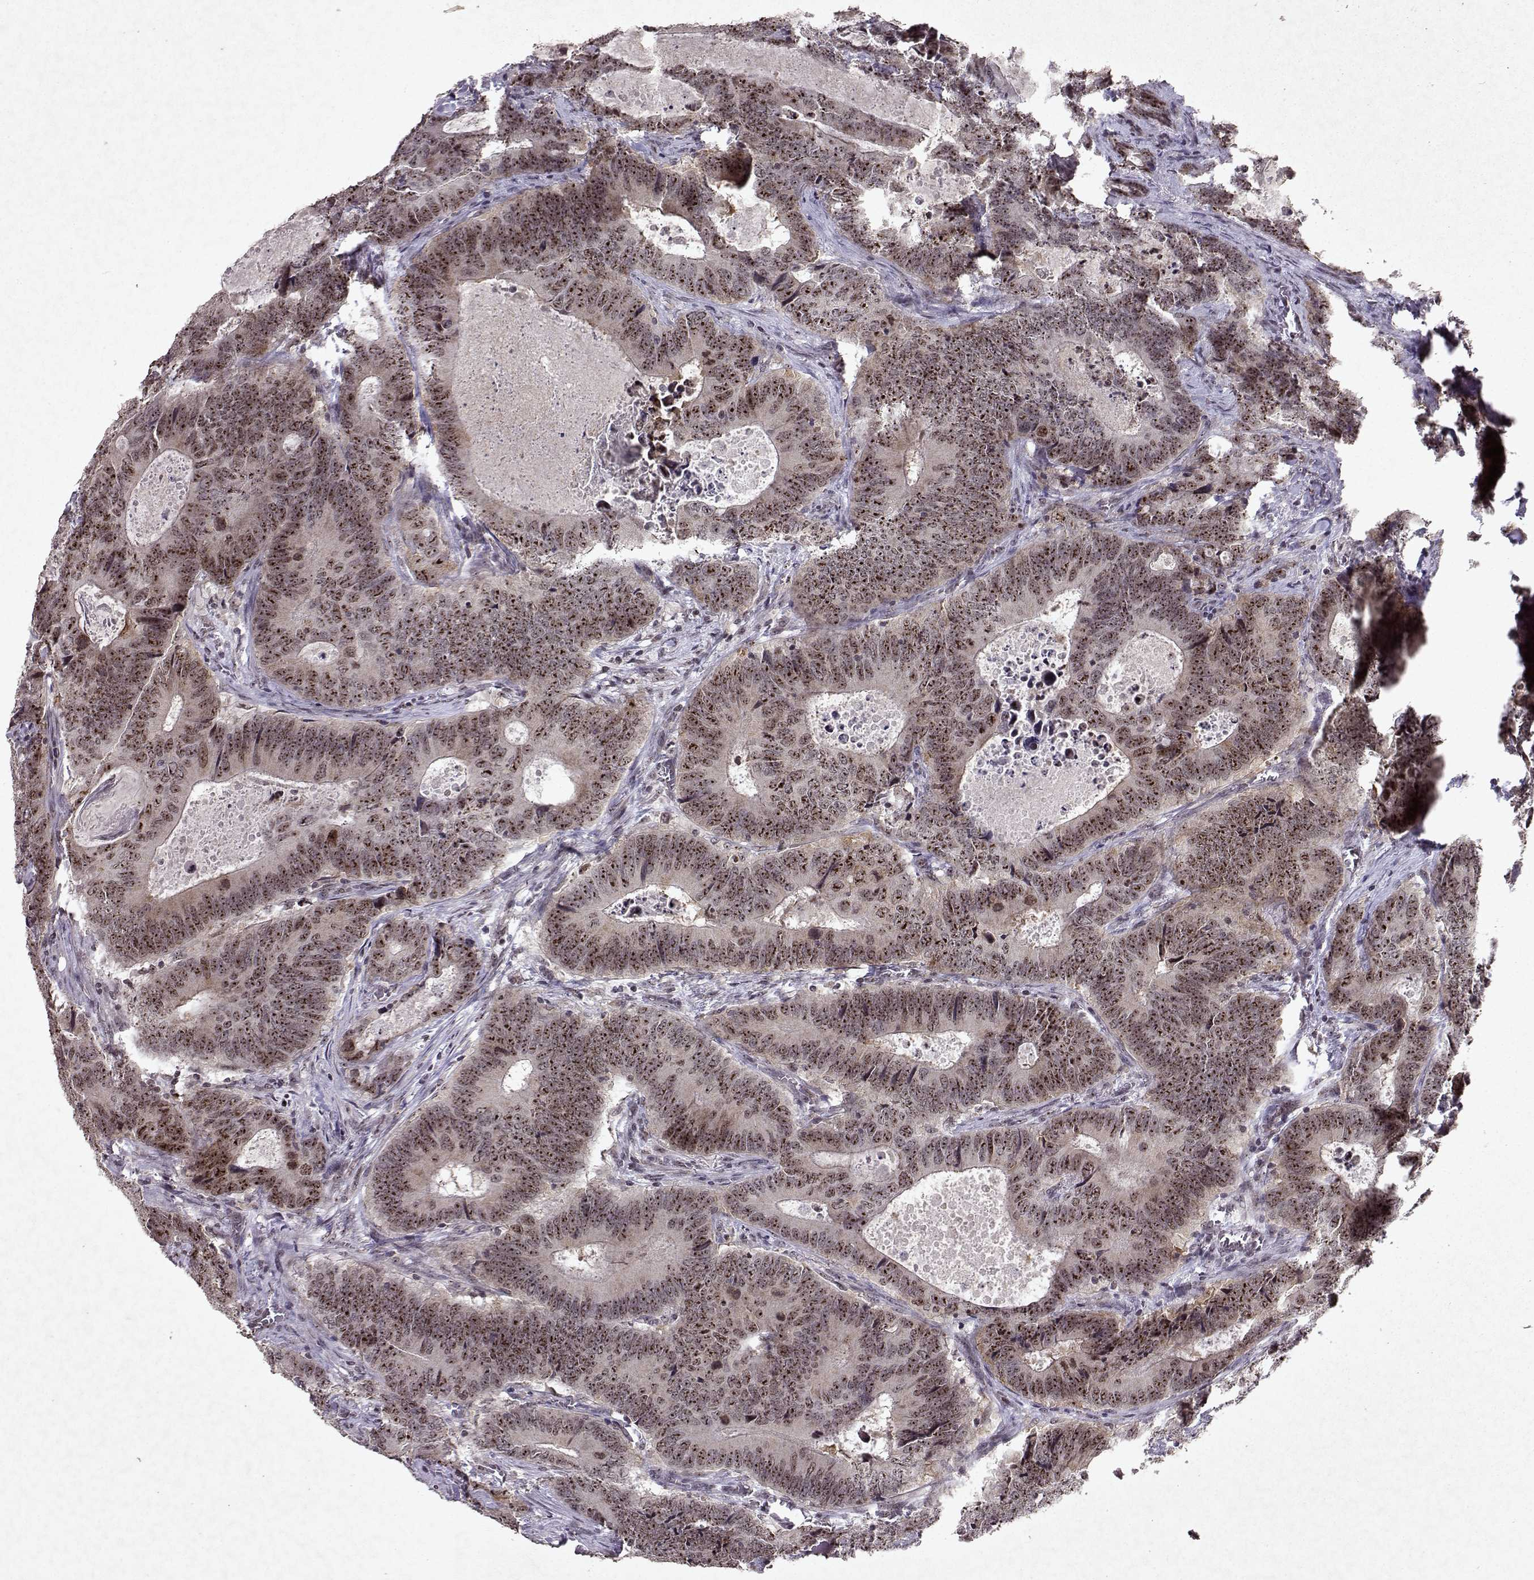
{"staining": {"intensity": "moderate", "quantity": "25%-75%", "location": "nuclear"}, "tissue": "colorectal cancer", "cell_type": "Tumor cells", "image_type": "cancer", "snomed": [{"axis": "morphology", "description": "Adenocarcinoma, NOS"}, {"axis": "topography", "description": "Colon"}], "caption": "Immunohistochemistry (IHC) staining of colorectal adenocarcinoma, which demonstrates medium levels of moderate nuclear staining in about 25%-75% of tumor cells indicating moderate nuclear protein positivity. The staining was performed using DAB (3,3'-diaminobenzidine) (brown) for protein detection and nuclei were counterstained in hematoxylin (blue).", "gene": "DDX56", "patient": {"sex": "female", "age": 82}}